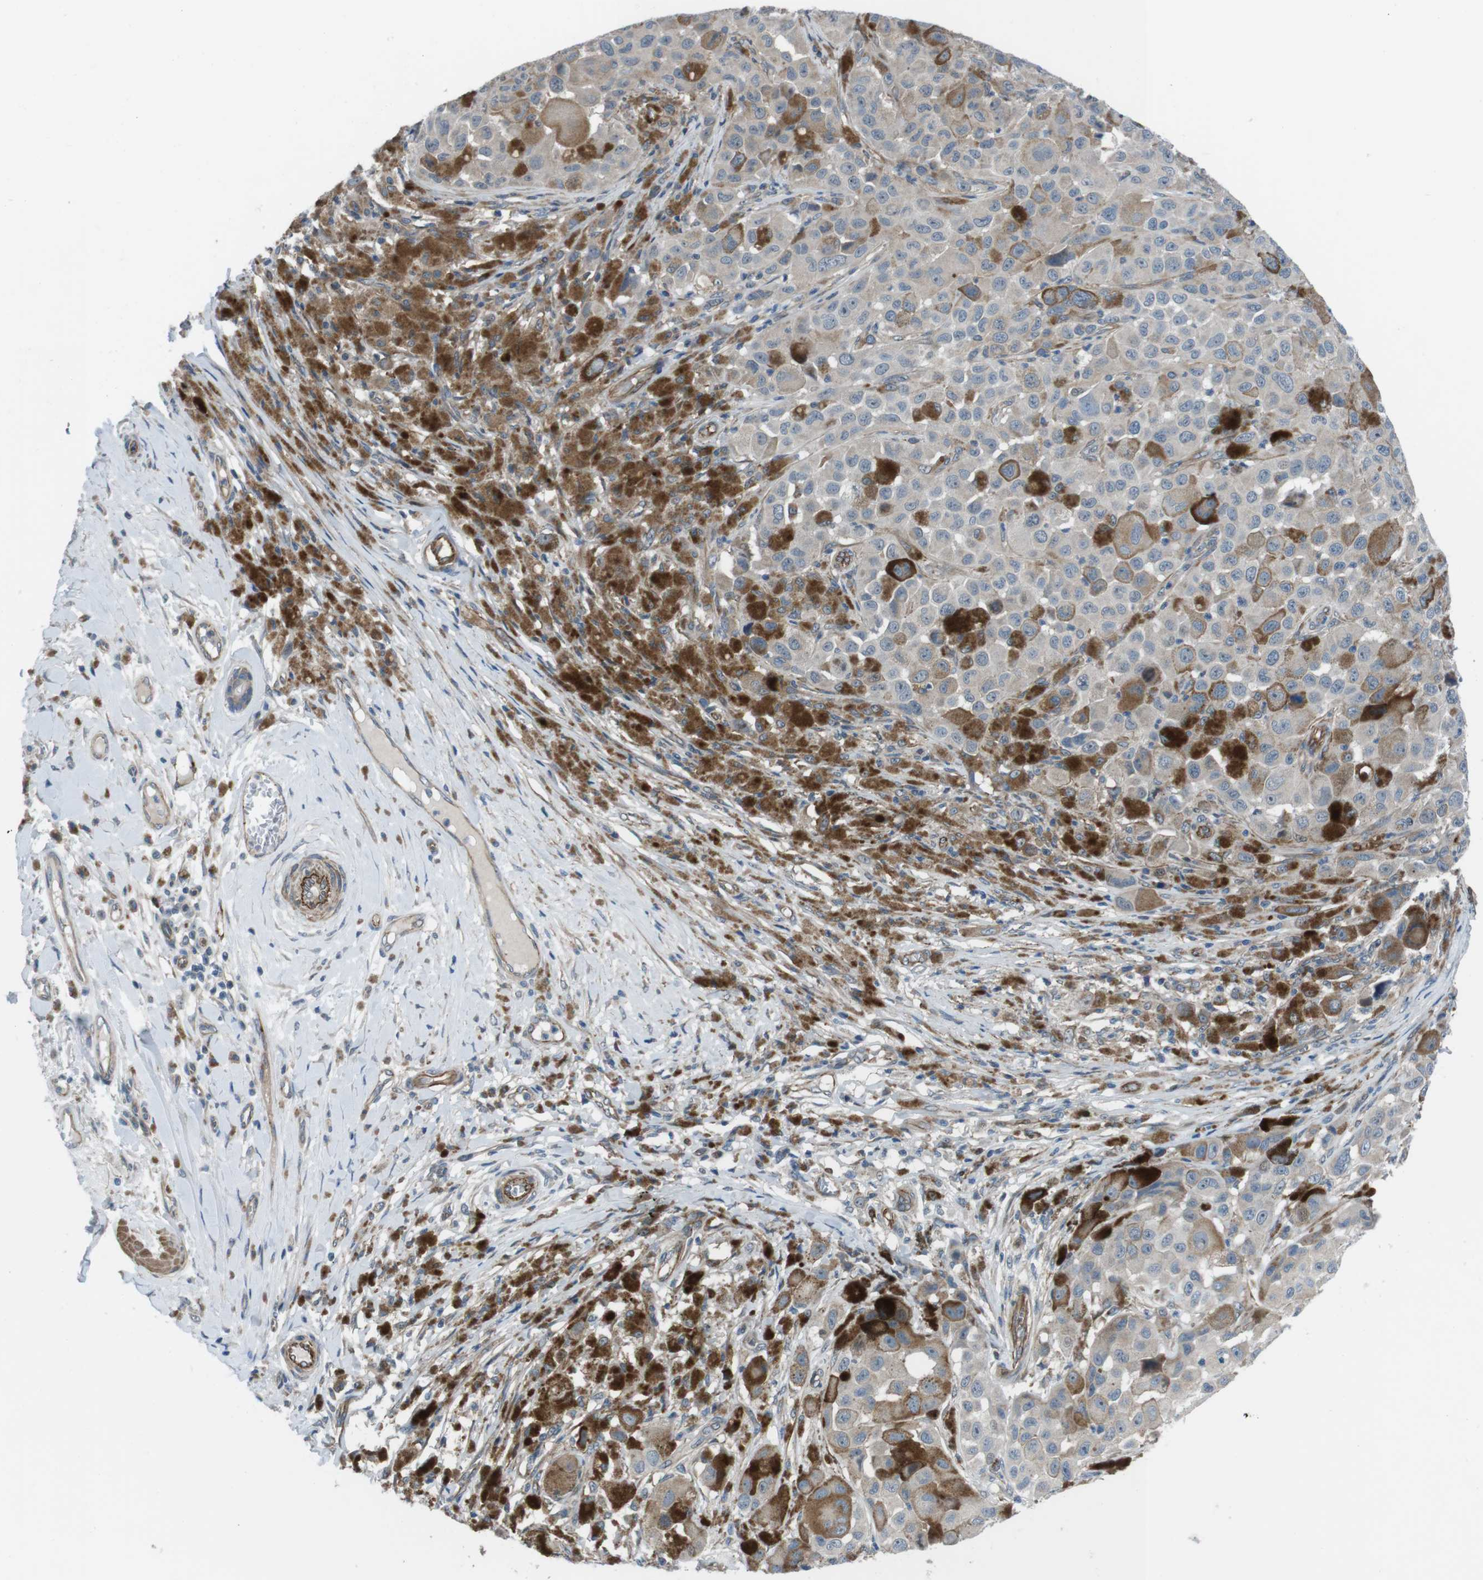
{"staining": {"intensity": "weak", "quantity": ">75%", "location": "cytoplasmic/membranous"}, "tissue": "melanoma", "cell_type": "Tumor cells", "image_type": "cancer", "snomed": [{"axis": "morphology", "description": "Malignant melanoma, NOS"}, {"axis": "topography", "description": "Skin"}], "caption": "DAB (3,3'-diaminobenzidine) immunohistochemical staining of malignant melanoma demonstrates weak cytoplasmic/membranous protein expression in approximately >75% of tumor cells.", "gene": "FAM174B", "patient": {"sex": "male", "age": 96}}